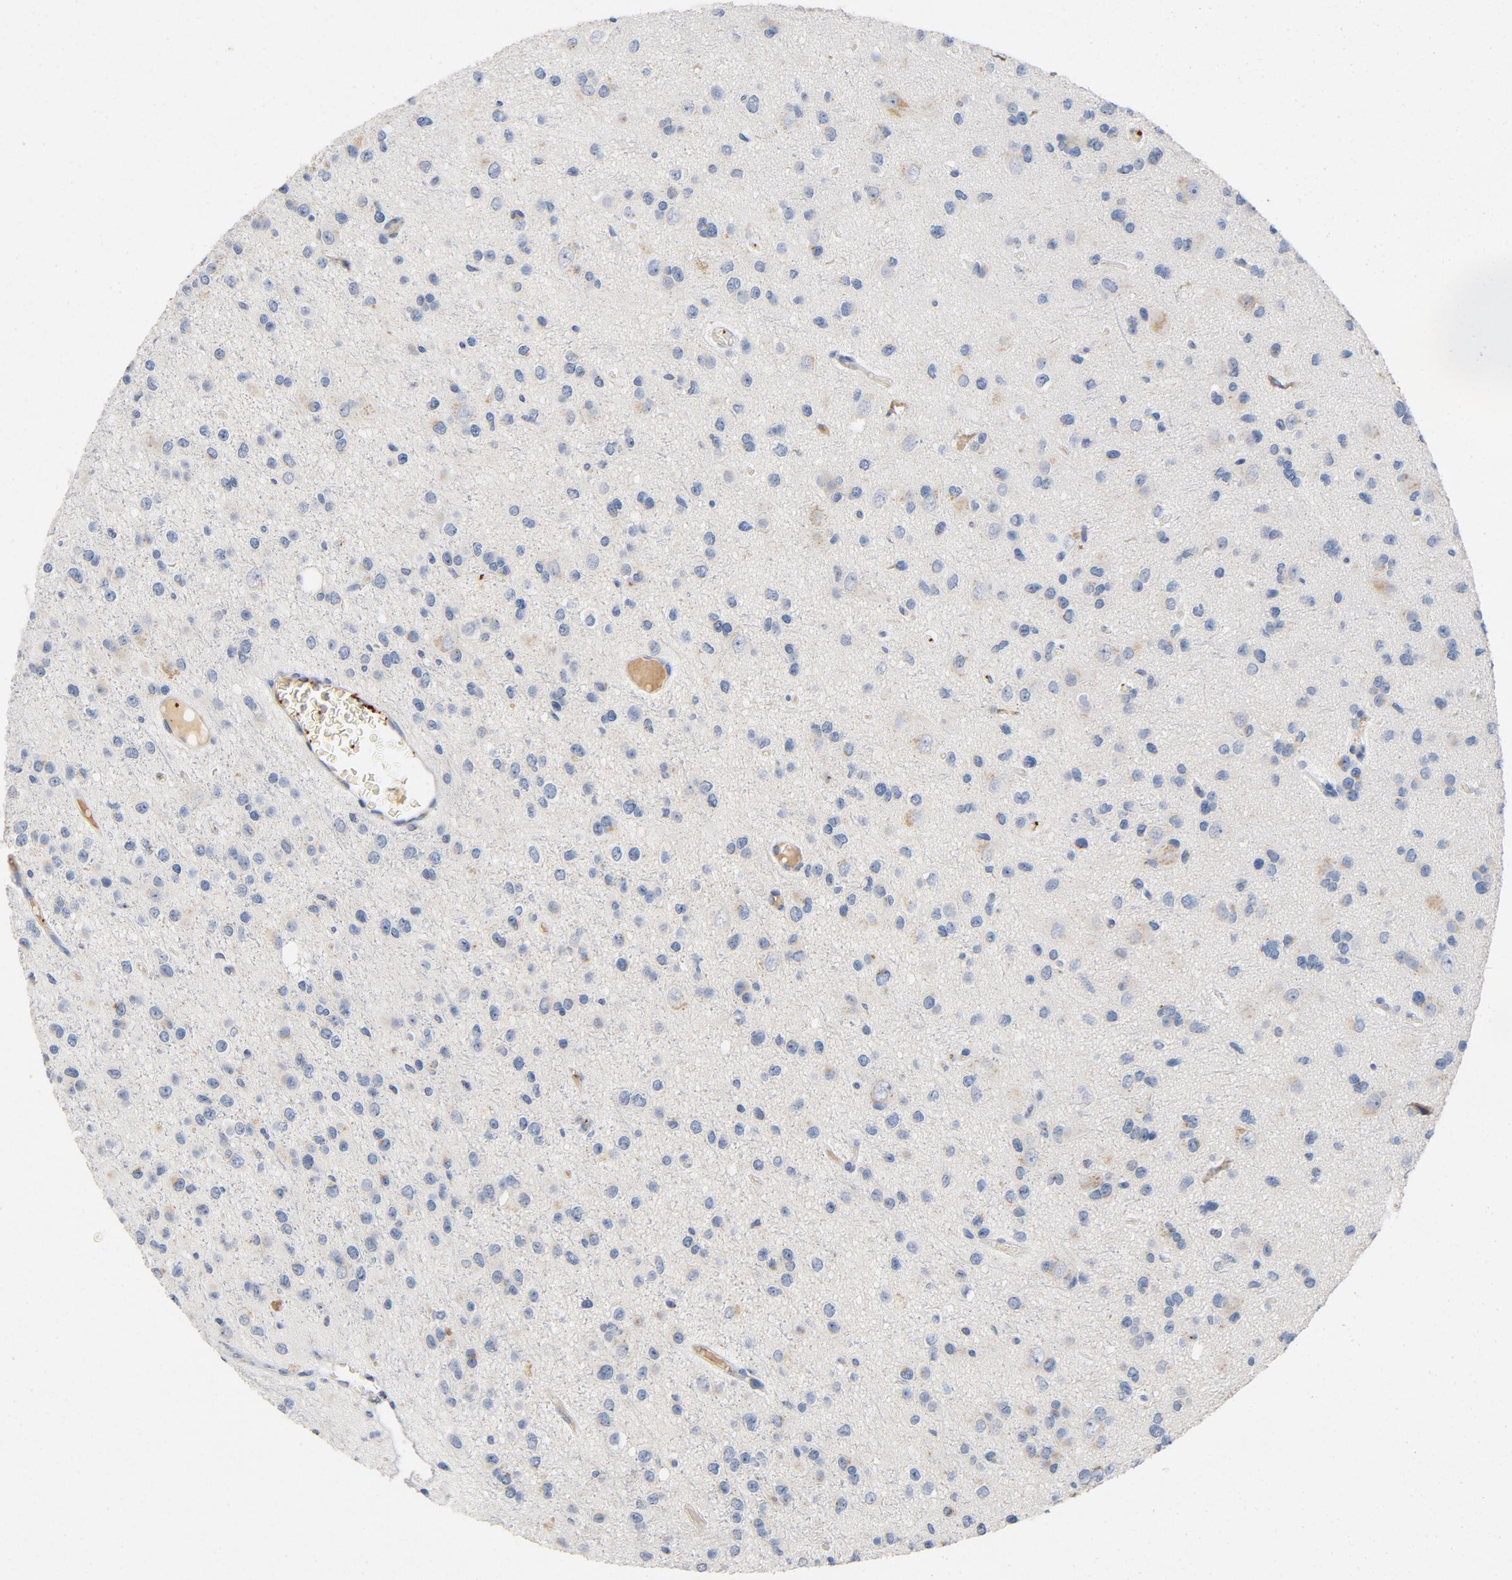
{"staining": {"intensity": "negative", "quantity": "none", "location": "none"}, "tissue": "glioma", "cell_type": "Tumor cells", "image_type": "cancer", "snomed": [{"axis": "morphology", "description": "Glioma, malignant, Low grade"}, {"axis": "topography", "description": "Brain"}], "caption": "Tumor cells show no significant protein staining in malignant low-grade glioma.", "gene": "LMAN2", "patient": {"sex": "male", "age": 42}}